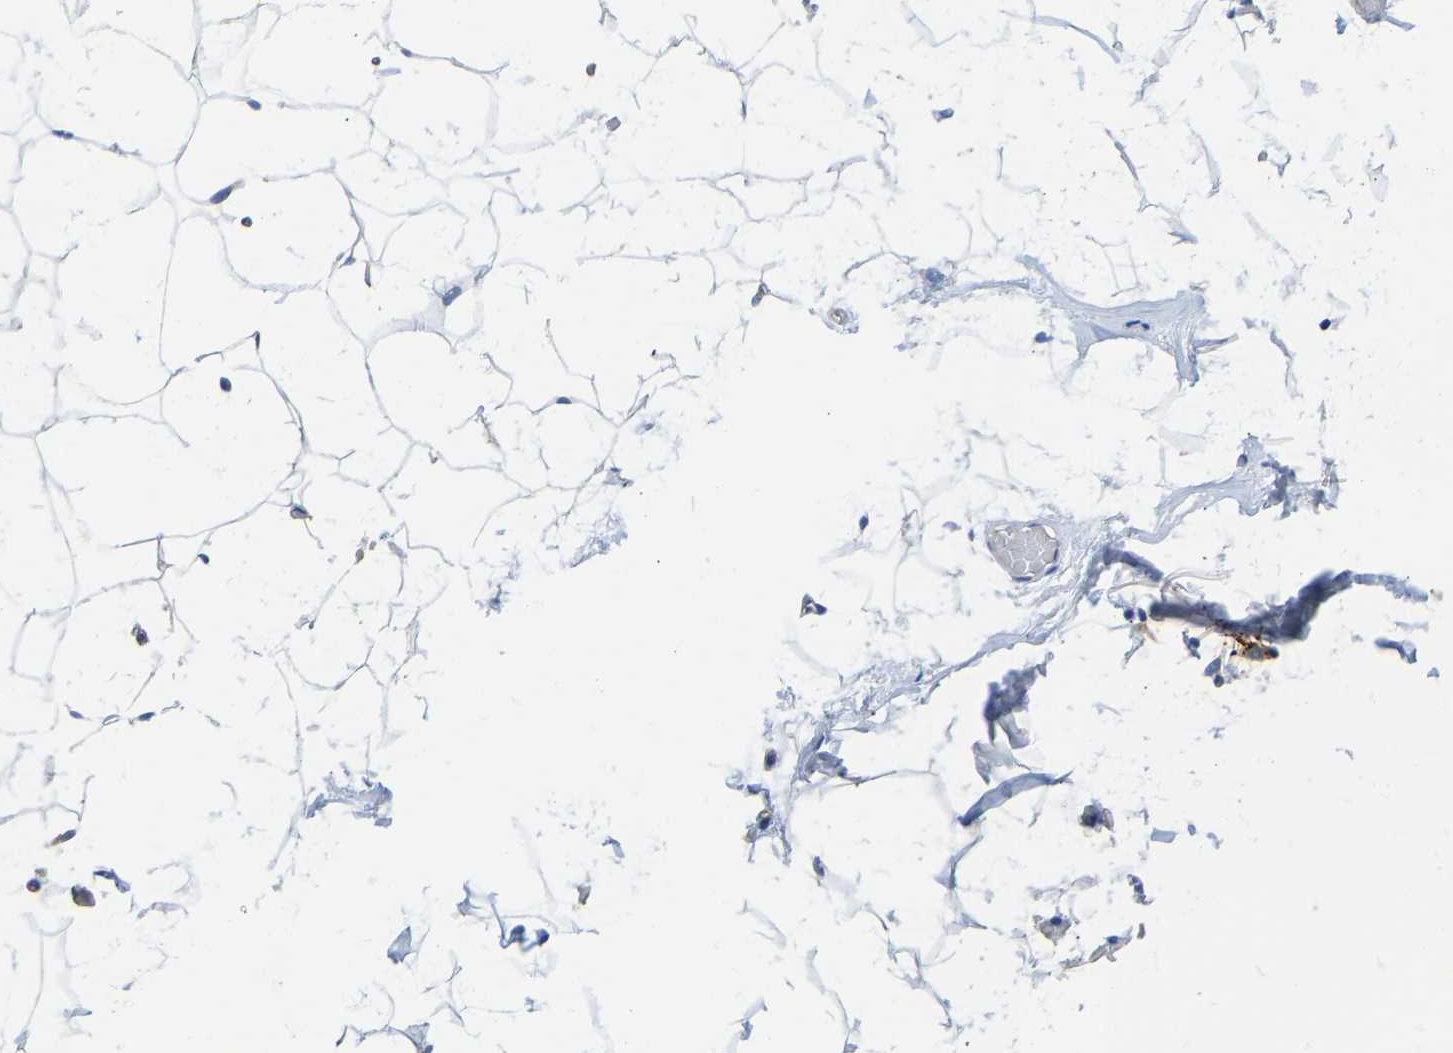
{"staining": {"intensity": "negative", "quantity": "none", "location": "none"}, "tissue": "adipose tissue", "cell_type": "Adipocytes", "image_type": "normal", "snomed": [{"axis": "morphology", "description": "Normal tissue, NOS"}, {"axis": "topography", "description": "Breast"}, {"axis": "topography", "description": "Soft tissue"}], "caption": "Human adipose tissue stained for a protein using IHC displays no staining in adipocytes.", "gene": "CHAD", "patient": {"sex": "female", "age": 75}}